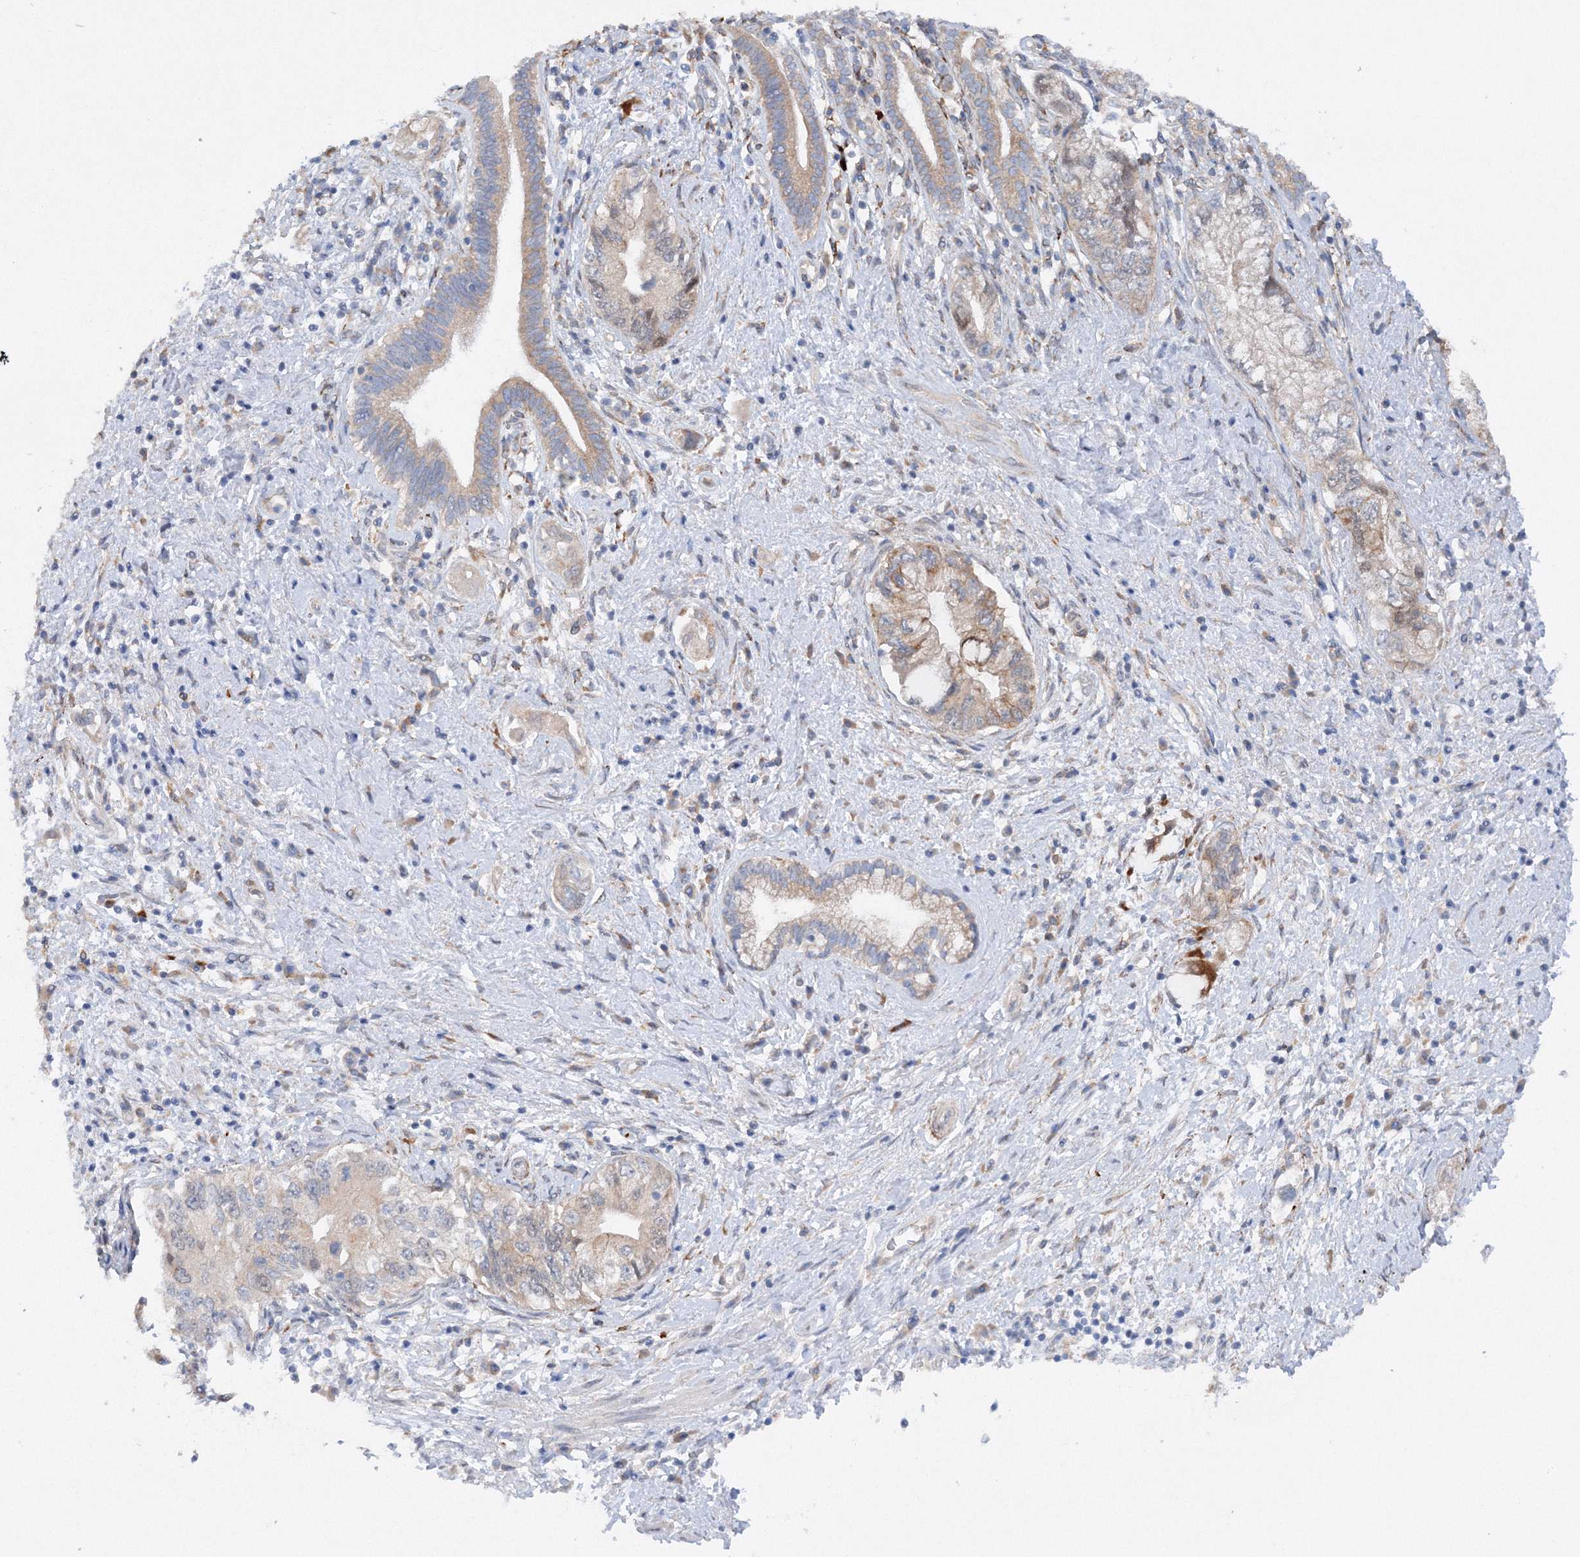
{"staining": {"intensity": "weak", "quantity": "25%-75%", "location": "cytoplasmic/membranous"}, "tissue": "pancreatic cancer", "cell_type": "Tumor cells", "image_type": "cancer", "snomed": [{"axis": "morphology", "description": "Adenocarcinoma, NOS"}, {"axis": "topography", "description": "Pancreas"}], "caption": "This is a micrograph of IHC staining of pancreatic cancer, which shows weak expression in the cytoplasmic/membranous of tumor cells.", "gene": "SLC36A1", "patient": {"sex": "female", "age": 73}}